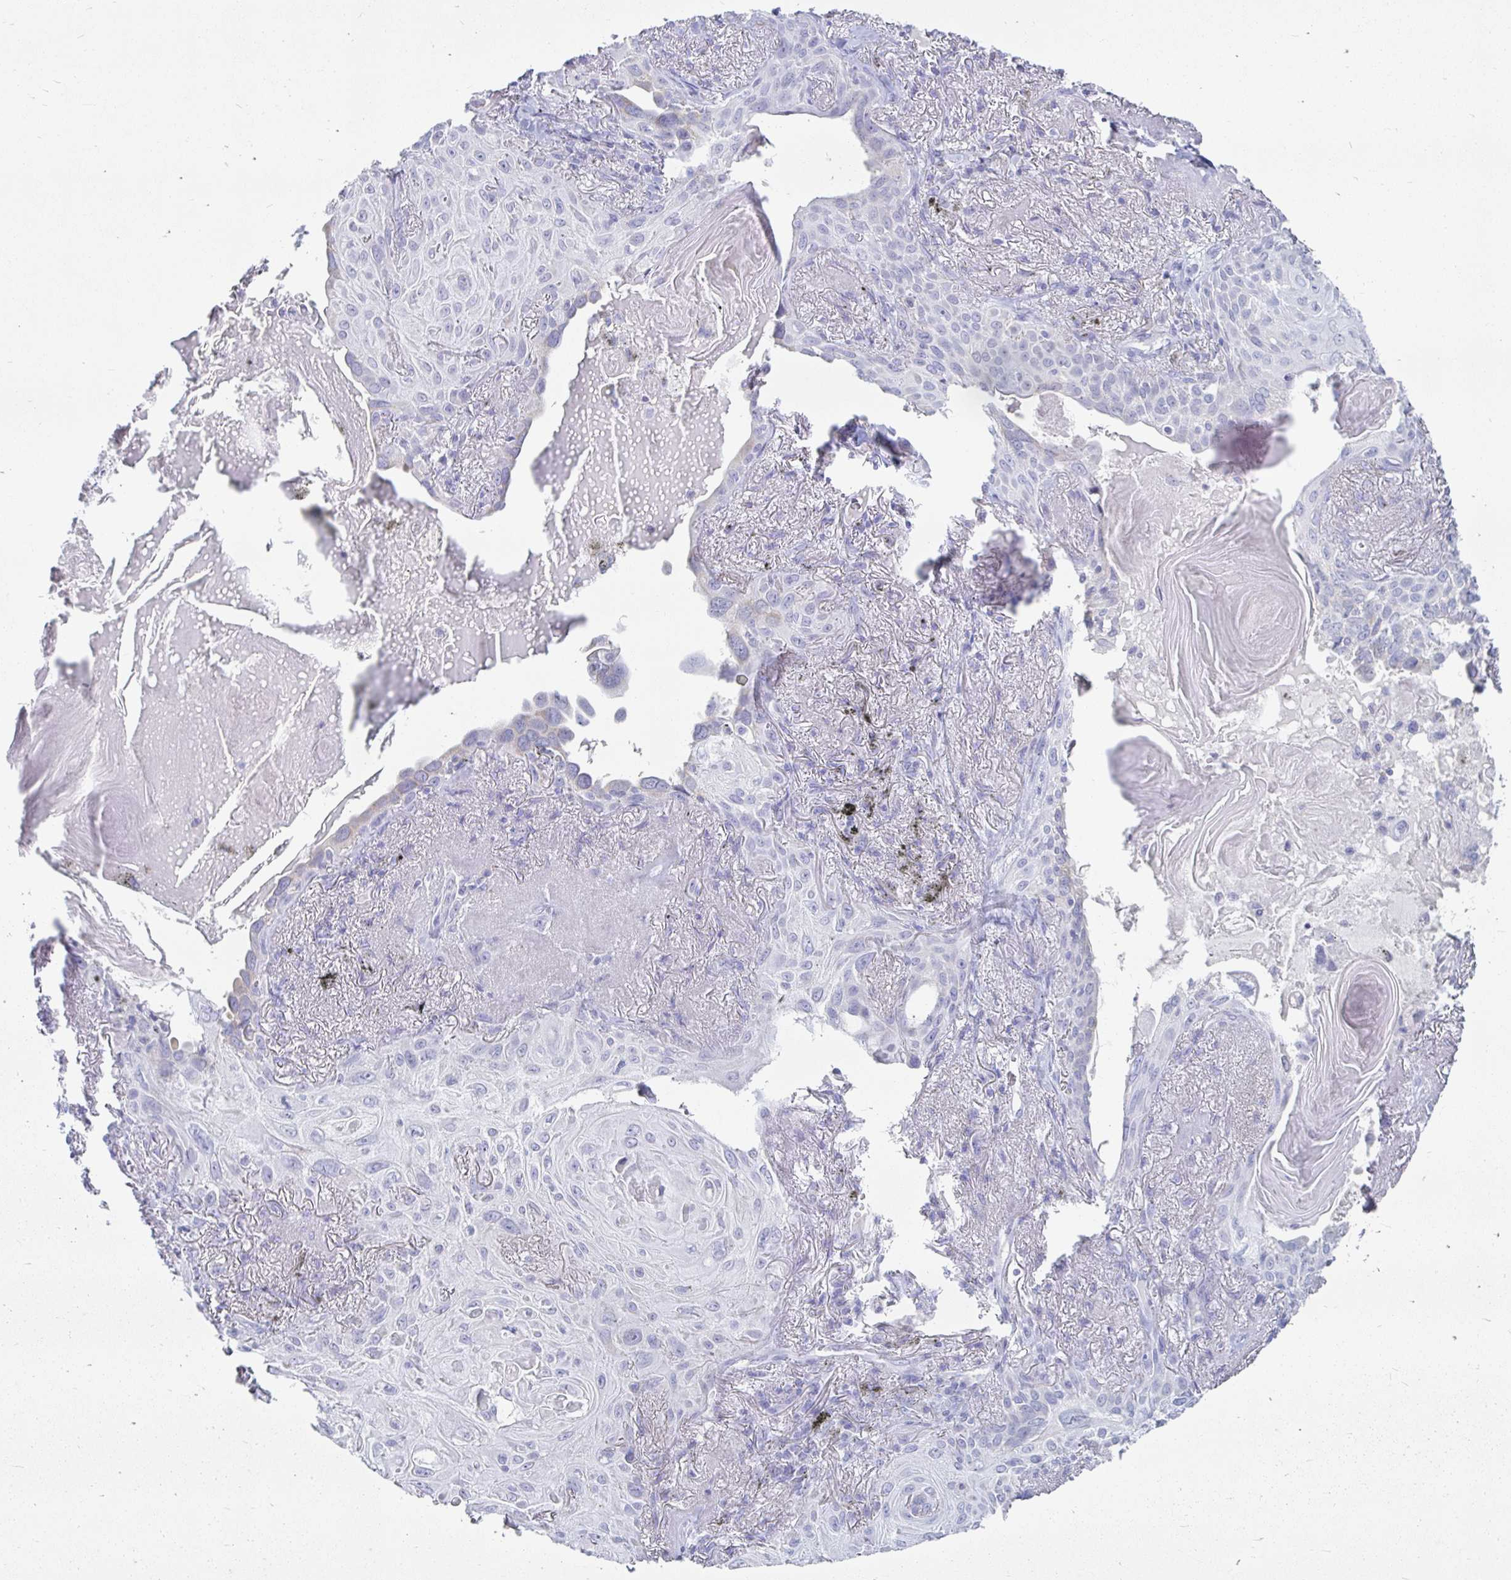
{"staining": {"intensity": "negative", "quantity": "none", "location": "none"}, "tissue": "lung cancer", "cell_type": "Tumor cells", "image_type": "cancer", "snomed": [{"axis": "morphology", "description": "Squamous cell carcinoma, NOS"}, {"axis": "topography", "description": "Lung"}], "caption": "Immunohistochemistry (IHC) of lung cancer (squamous cell carcinoma) exhibits no expression in tumor cells.", "gene": "PEG10", "patient": {"sex": "male", "age": 79}}